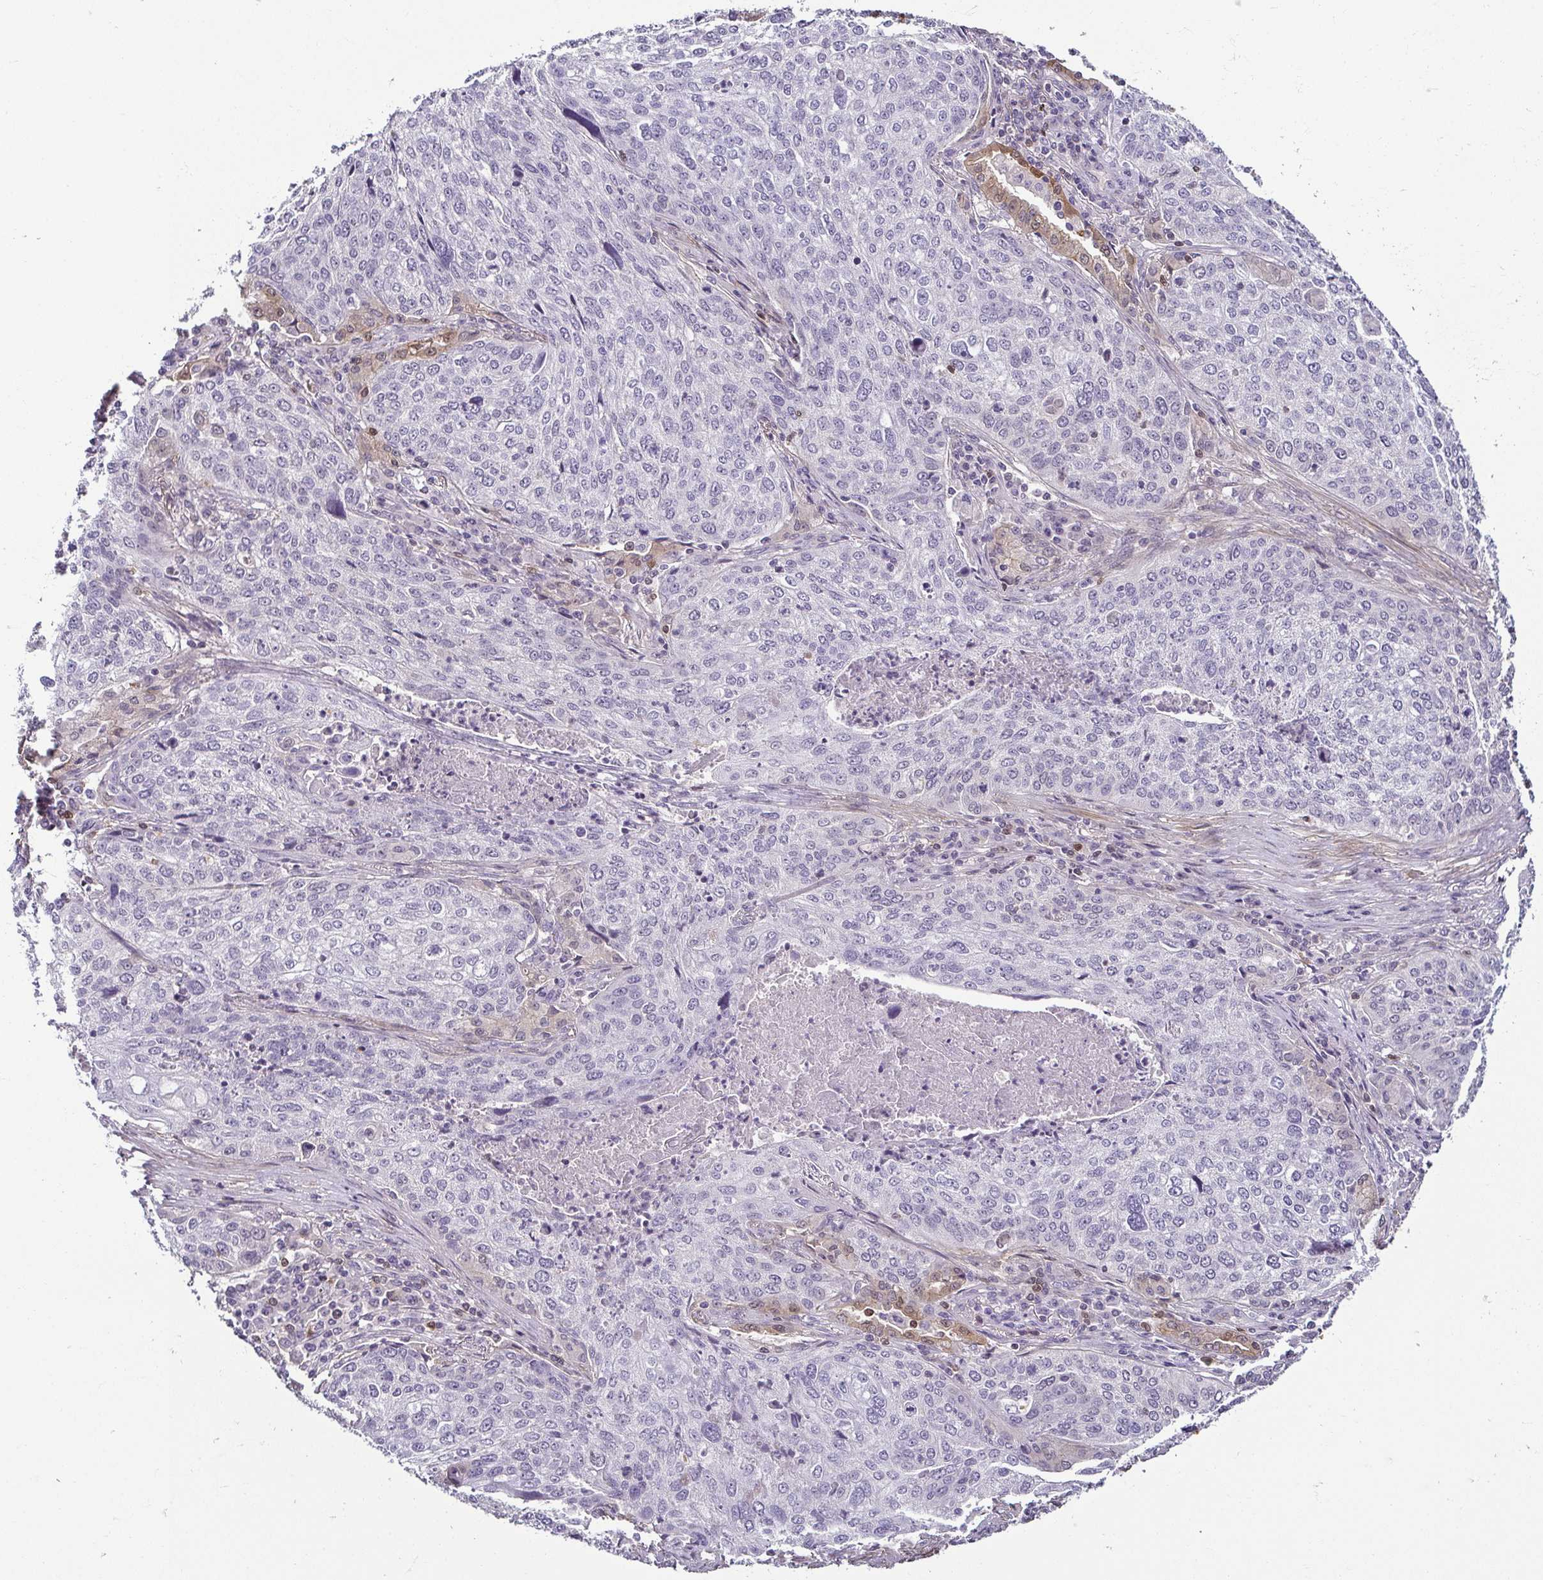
{"staining": {"intensity": "negative", "quantity": "none", "location": "none"}, "tissue": "lung cancer", "cell_type": "Tumor cells", "image_type": "cancer", "snomed": [{"axis": "morphology", "description": "Squamous cell carcinoma, NOS"}, {"axis": "topography", "description": "Lung"}], "caption": "Immunohistochemical staining of lung cancer demonstrates no significant positivity in tumor cells.", "gene": "HOPX", "patient": {"sex": "male", "age": 63}}